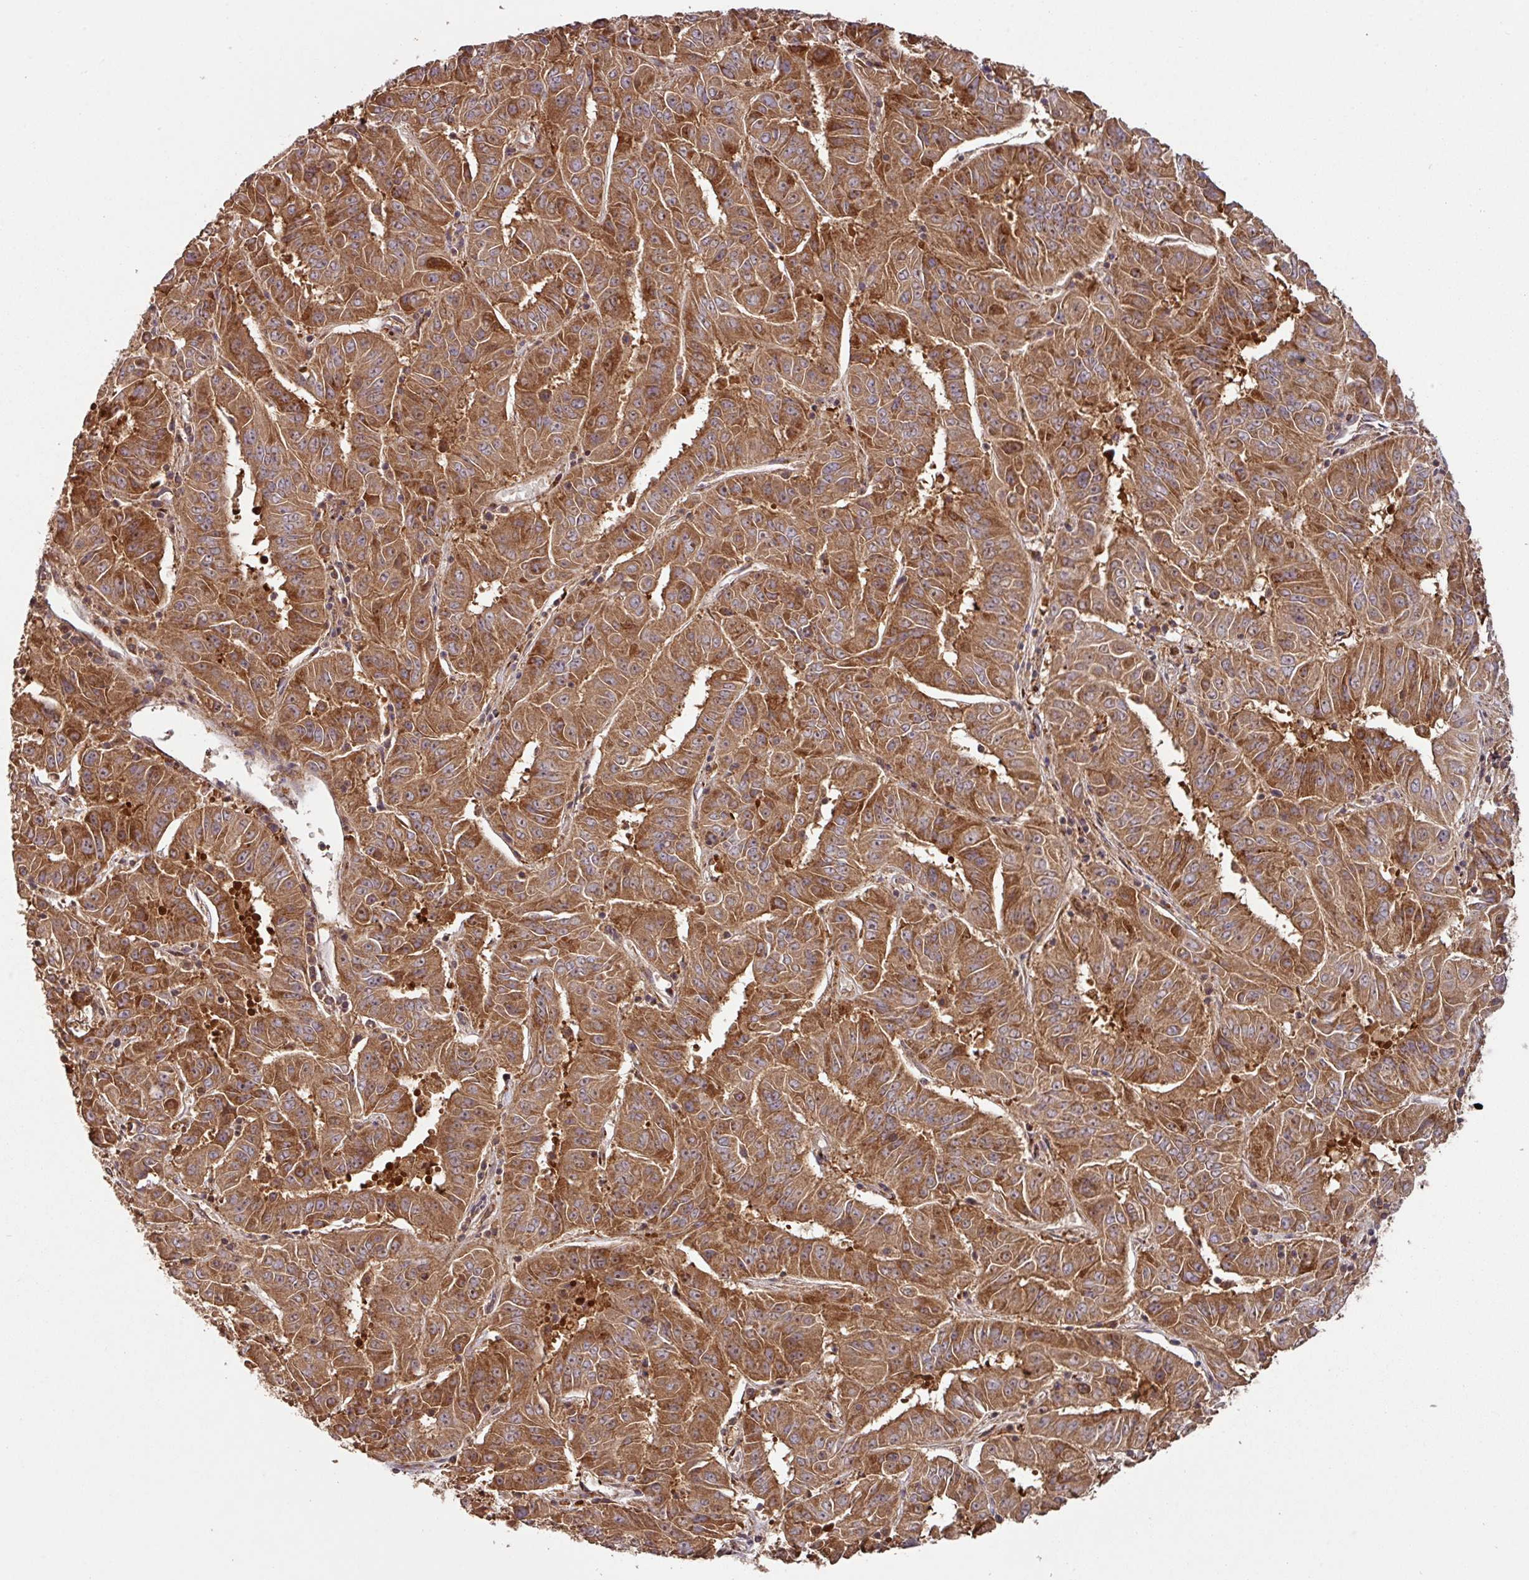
{"staining": {"intensity": "strong", "quantity": ">75%", "location": "cytoplasmic/membranous"}, "tissue": "pancreatic cancer", "cell_type": "Tumor cells", "image_type": "cancer", "snomed": [{"axis": "morphology", "description": "Adenocarcinoma, NOS"}, {"axis": "topography", "description": "Pancreas"}], "caption": "Brown immunohistochemical staining in adenocarcinoma (pancreatic) demonstrates strong cytoplasmic/membranous positivity in approximately >75% of tumor cells.", "gene": "MRRF", "patient": {"sex": "male", "age": 63}}